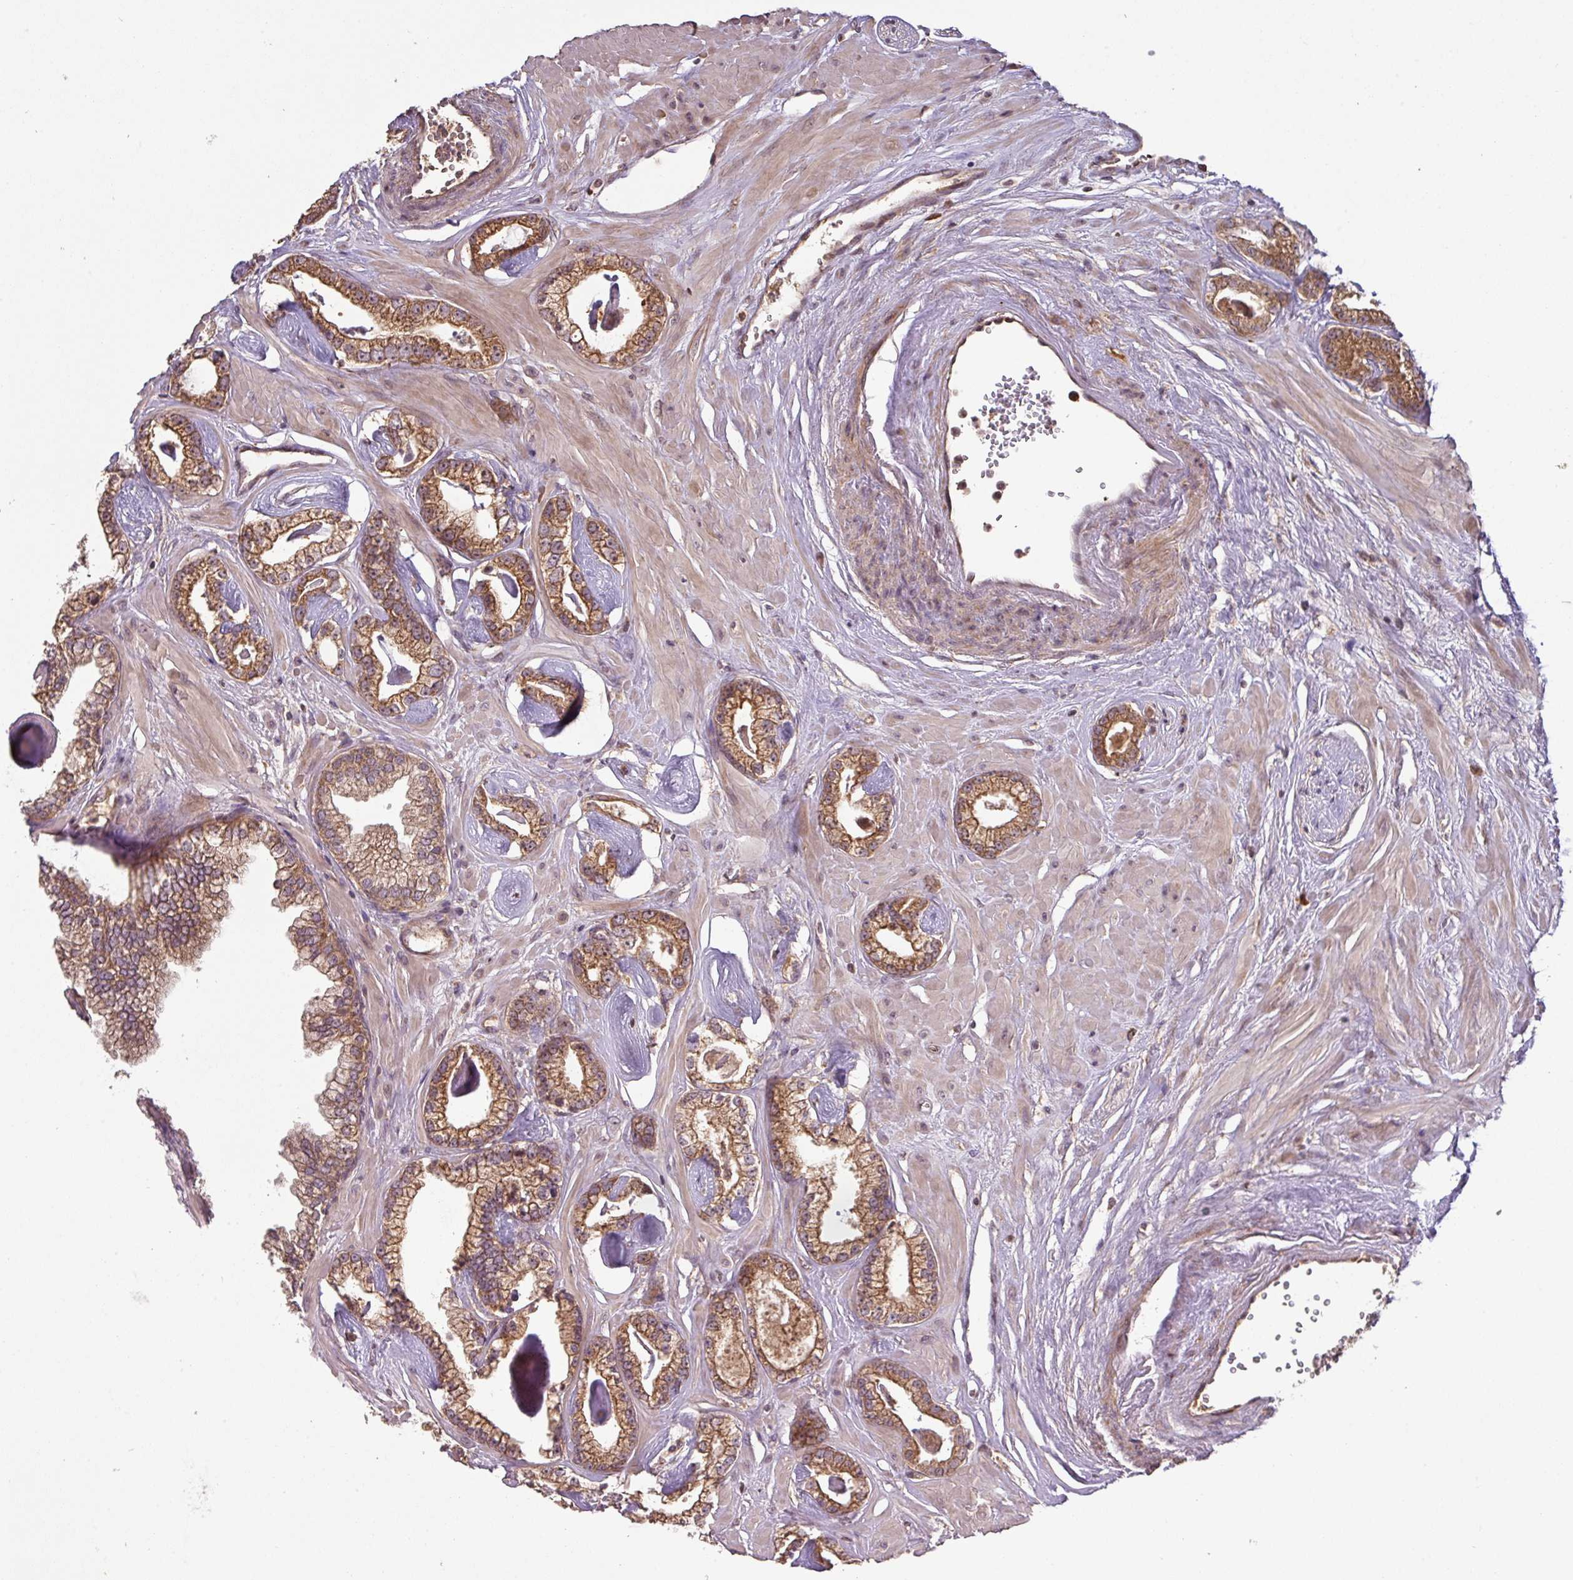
{"staining": {"intensity": "moderate", "quantity": ">75%", "location": "cytoplasmic/membranous"}, "tissue": "prostate cancer", "cell_type": "Tumor cells", "image_type": "cancer", "snomed": [{"axis": "morphology", "description": "Adenocarcinoma, Low grade"}, {"axis": "topography", "description": "Prostate"}], "caption": "Approximately >75% of tumor cells in prostate cancer reveal moderate cytoplasmic/membranous protein expression as visualized by brown immunohistochemical staining.", "gene": "MRRF", "patient": {"sex": "male", "age": 60}}